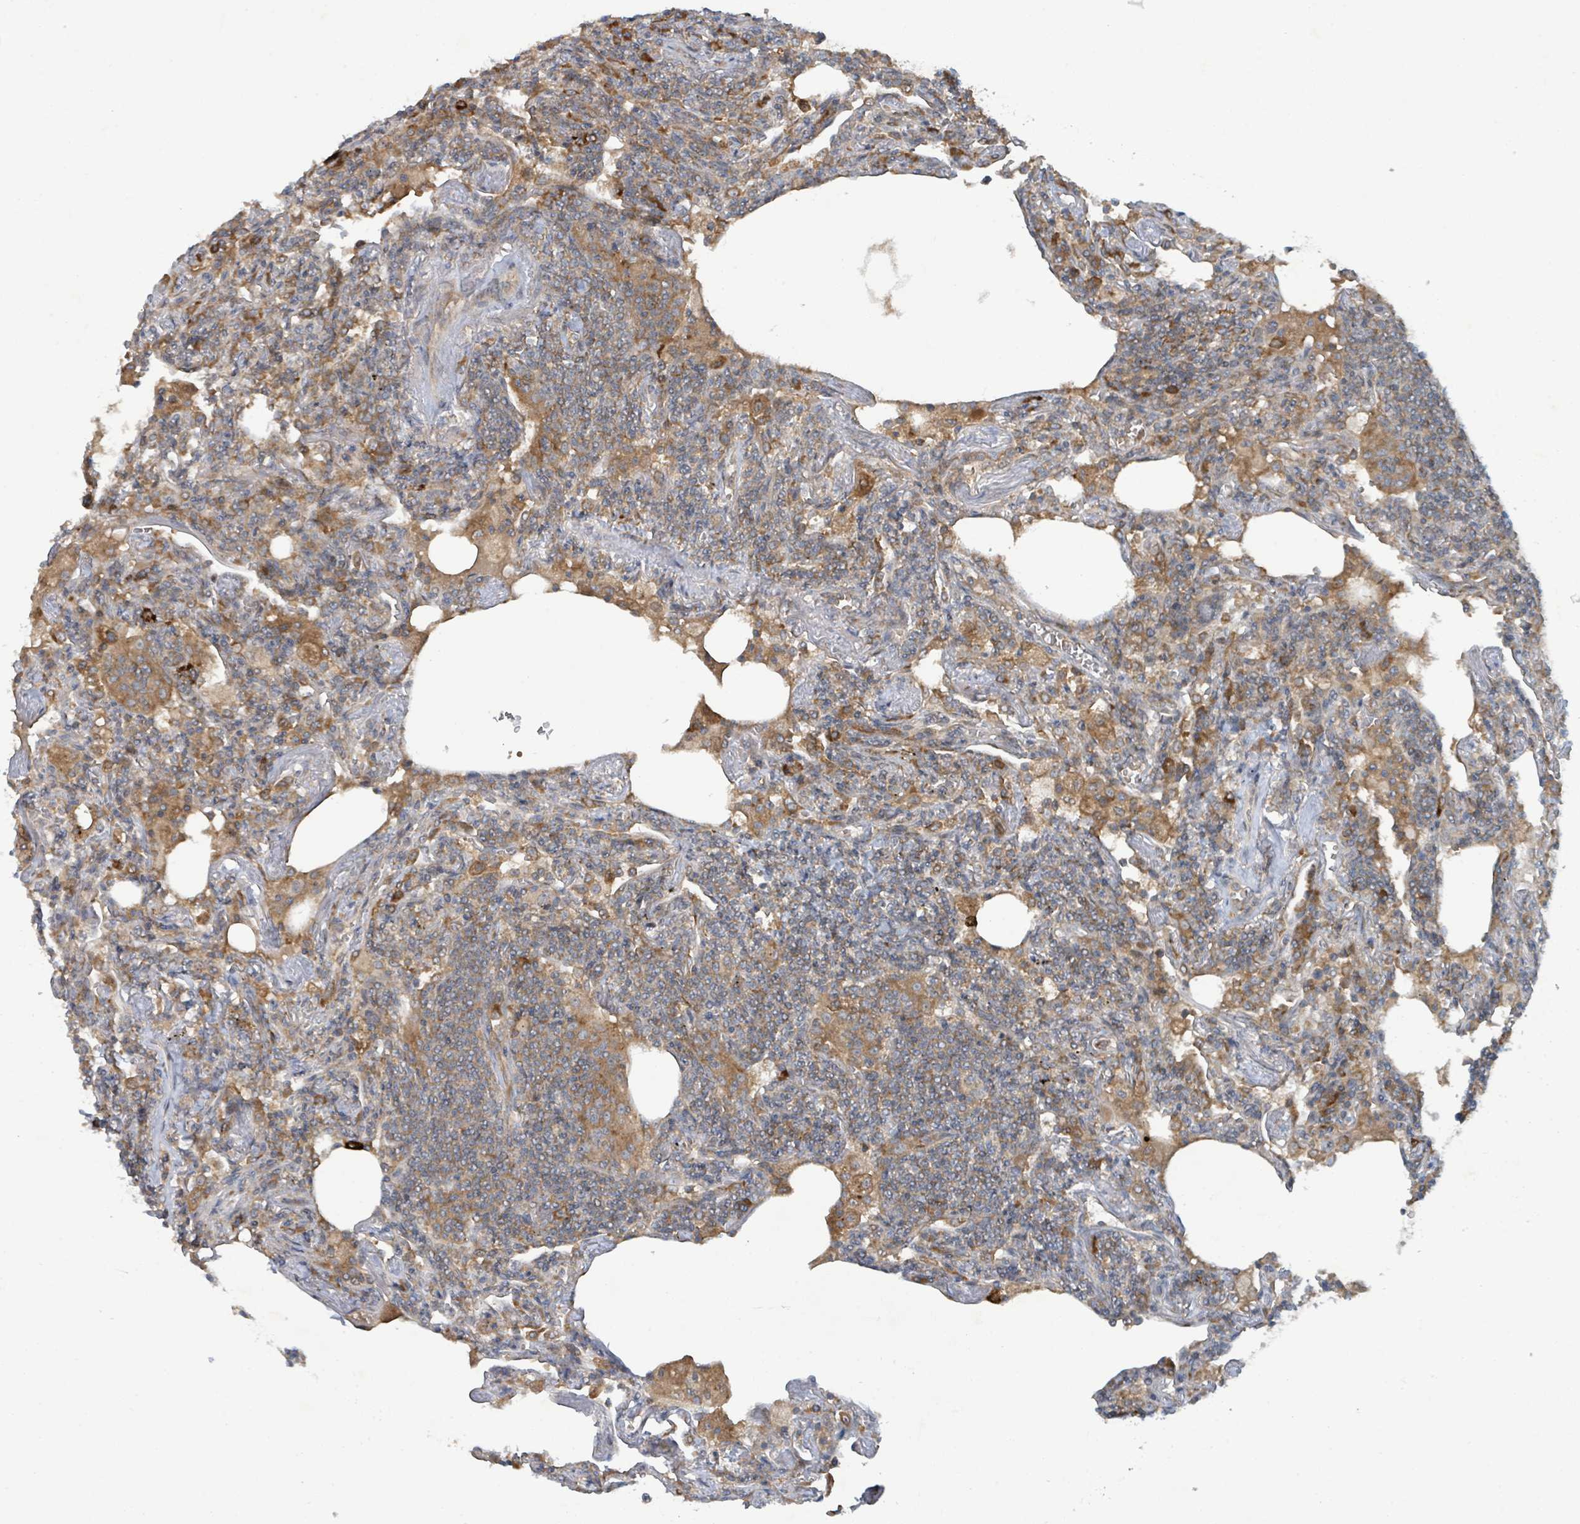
{"staining": {"intensity": "moderate", "quantity": "25%-75%", "location": "cytoplasmic/membranous"}, "tissue": "lymphoma", "cell_type": "Tumor cells", "image_type": "cancer", "snomed": [{"axis": "morphology", "description": "Malignant lymphoma, non-Hodgkin's type, Low grade"}, {"axis": "topography", "description": "Lung"}], "caption": "Lymphoma was stained to show a protein in brown. There is medium levels of moderate cytoplasmic/membranous staining in approximately 25%-75% of tumor cells. (brown staining indicates protein expression, while blue staining denotes nuclei).", "gene": "OR51E1", "patient": {"sex": "female", "age": 71}}